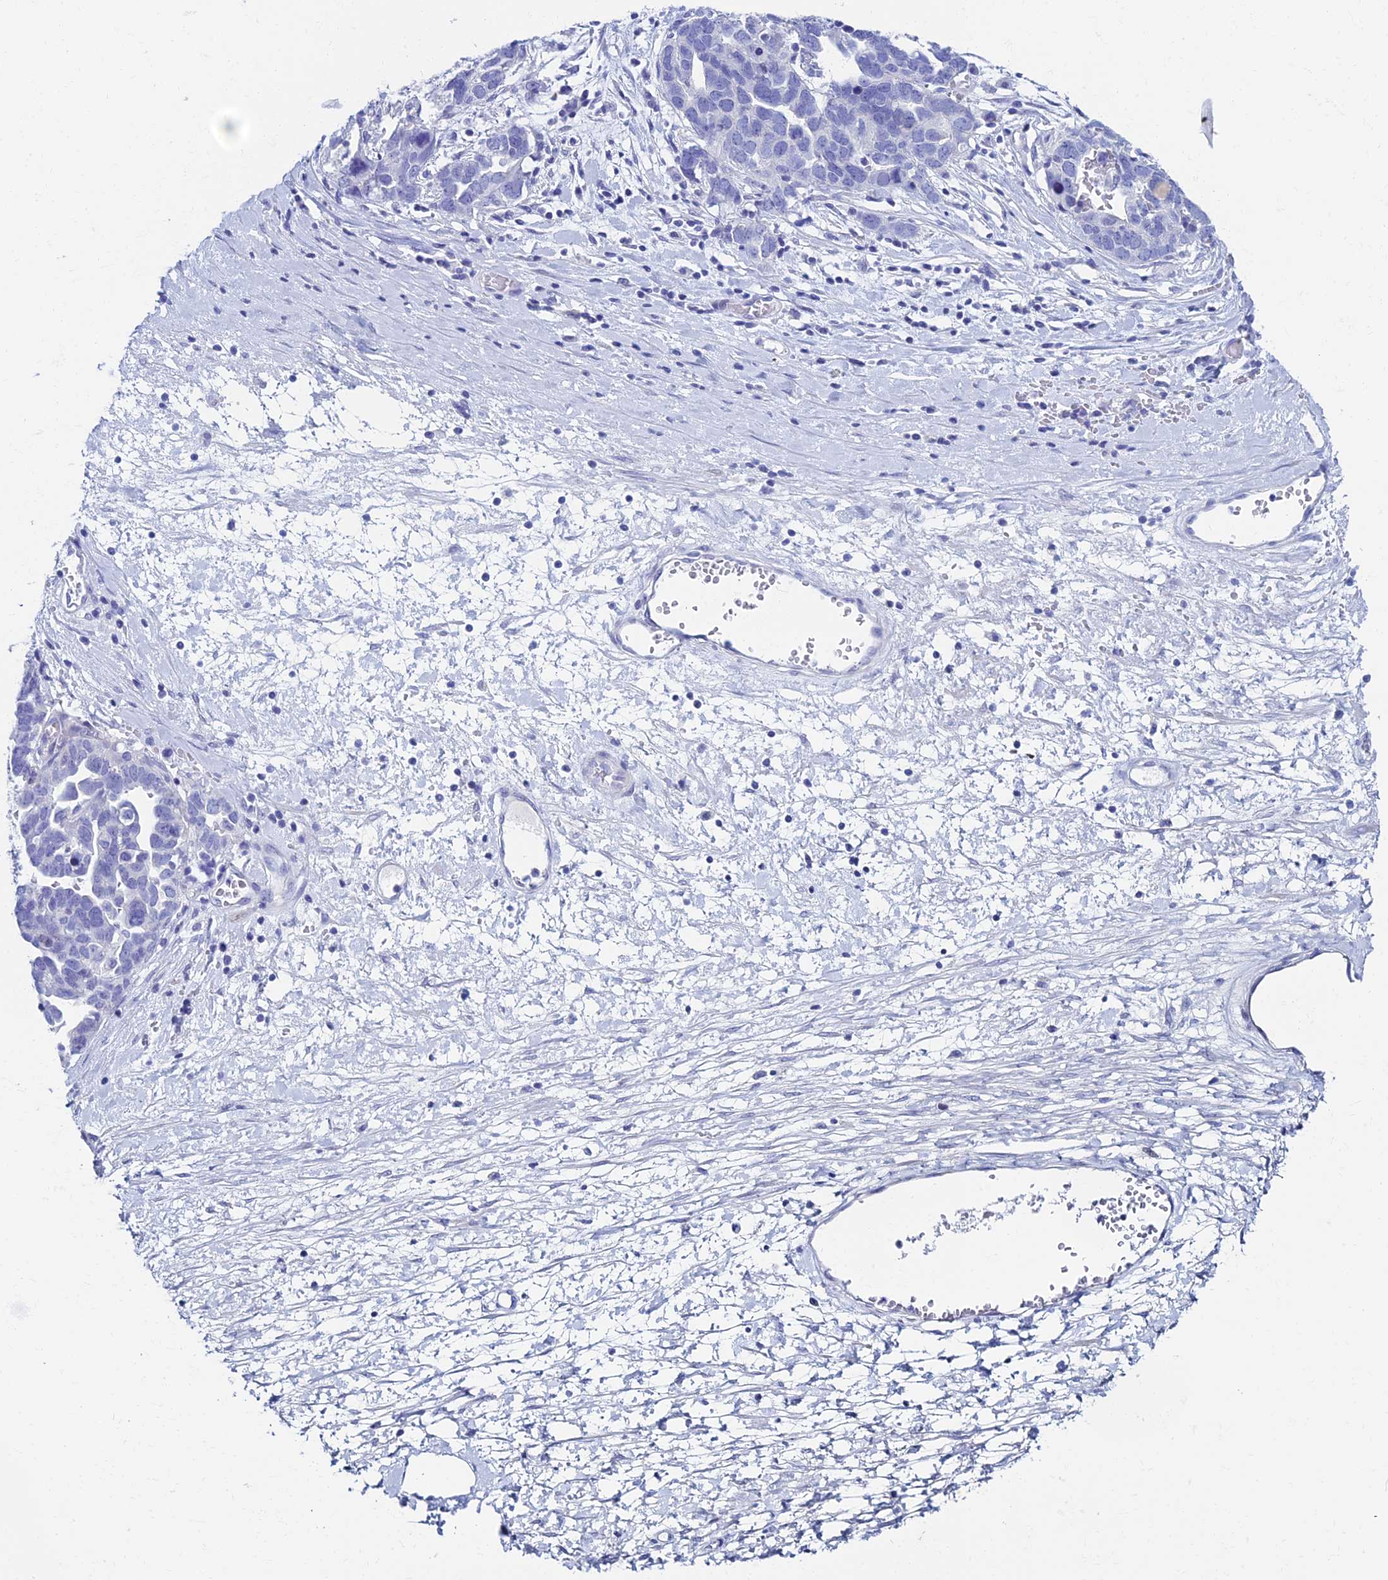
{"staining": {"intensity": "negative", "quantity": "none", "location": "none"}, "tissue": "ovarian cancer", "cell_type": "Tumor cells", "image_type": "cancer", "snomed": [{"axis": "morphology", "description": "Cystadenocarcinoma, serous, NOS"}, {"axis": "topography", "description": "Ovary"}], "caption": "This is an immunohistochemistry micrograph of serous cystadenocarcinoma (ovarian). There is no staining in tumor cells.", "gene": "HSPA1L", "patient": {"sex": "female", "age": 54}}